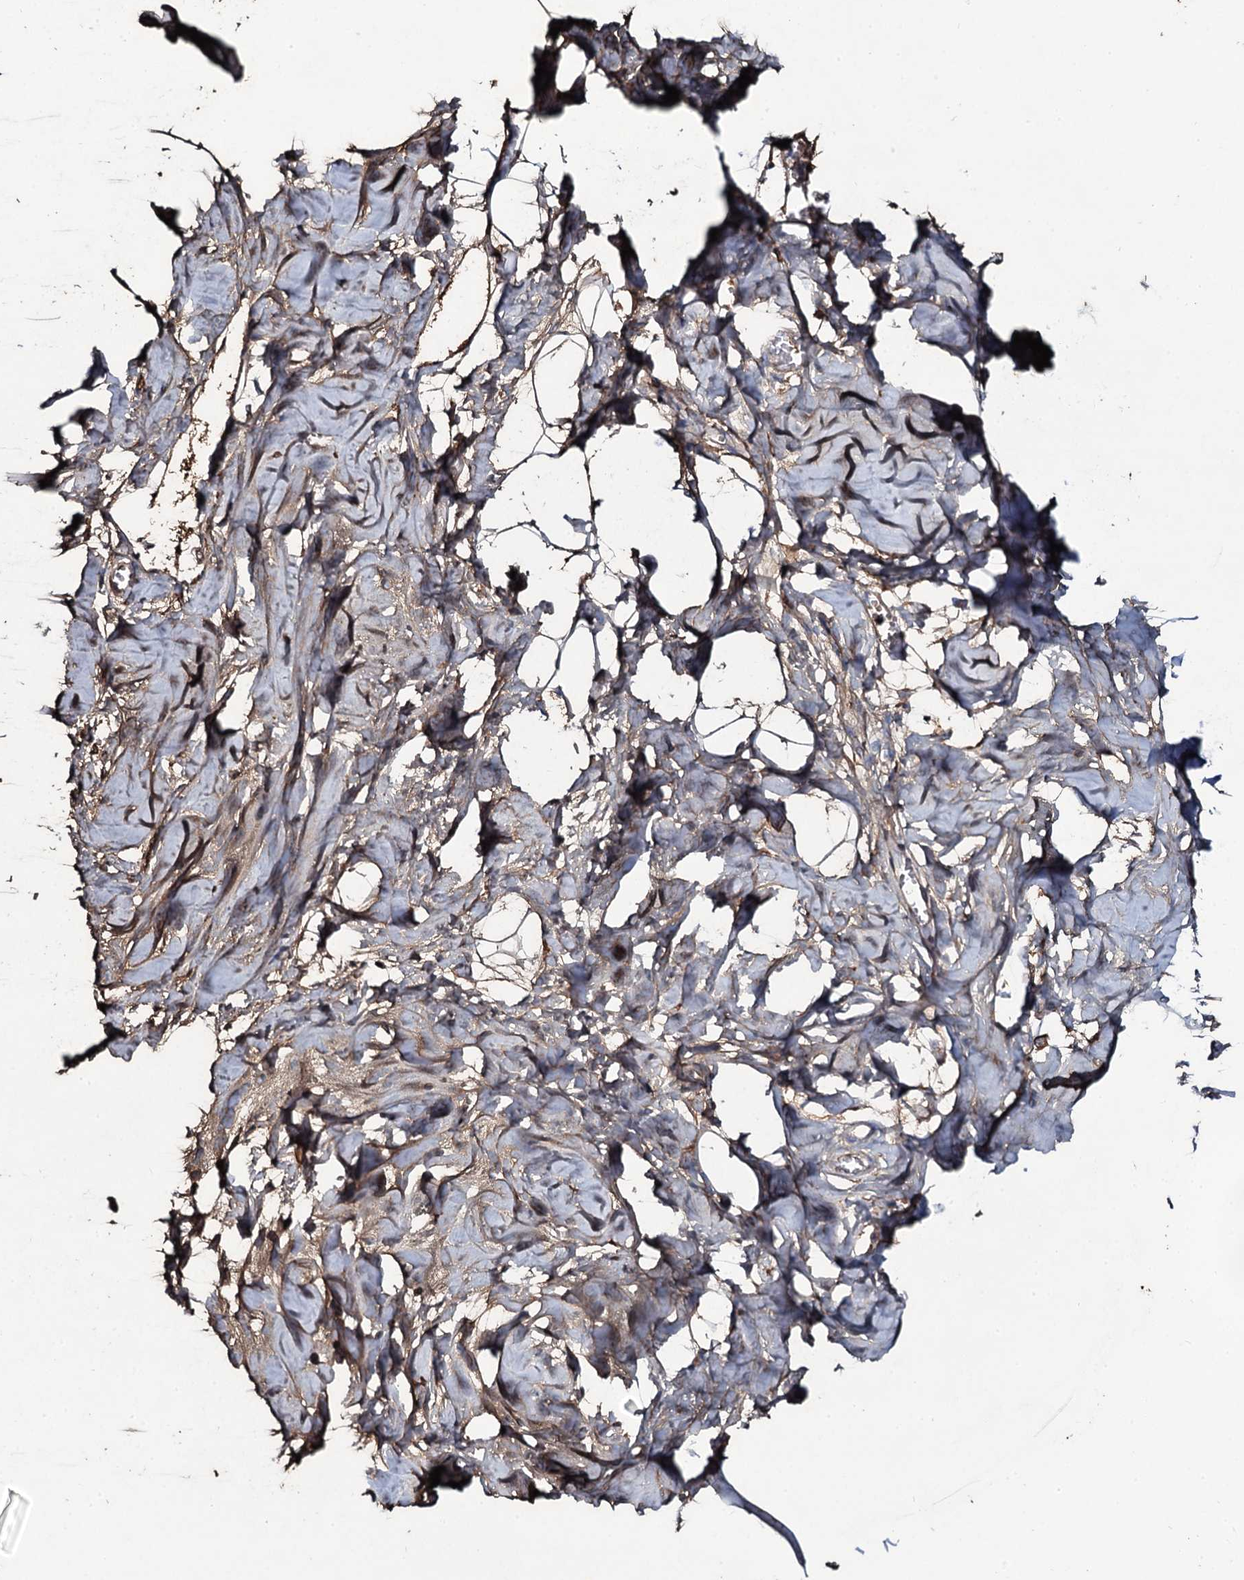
{"staining": {"intensity": "moderate", "quantity": "25%-75%", "location": "cytoplasmic/membranous"}, "tissue": "breast", "cell_type": "Adipocytes", "image_type": "normal", "snomed": [{"axis": "morphology", "description": "Normal tissue, NOS"}, {"axis": "topography", "description": "Breast"}], "caption": "Human breast stained for a protein (brown) displays moderate cytoplasmic/membranous positive expression in about 25%-75% of adipocytes.", "gene": "EDN1", "patient": {"sex": "female", "age": 27}}